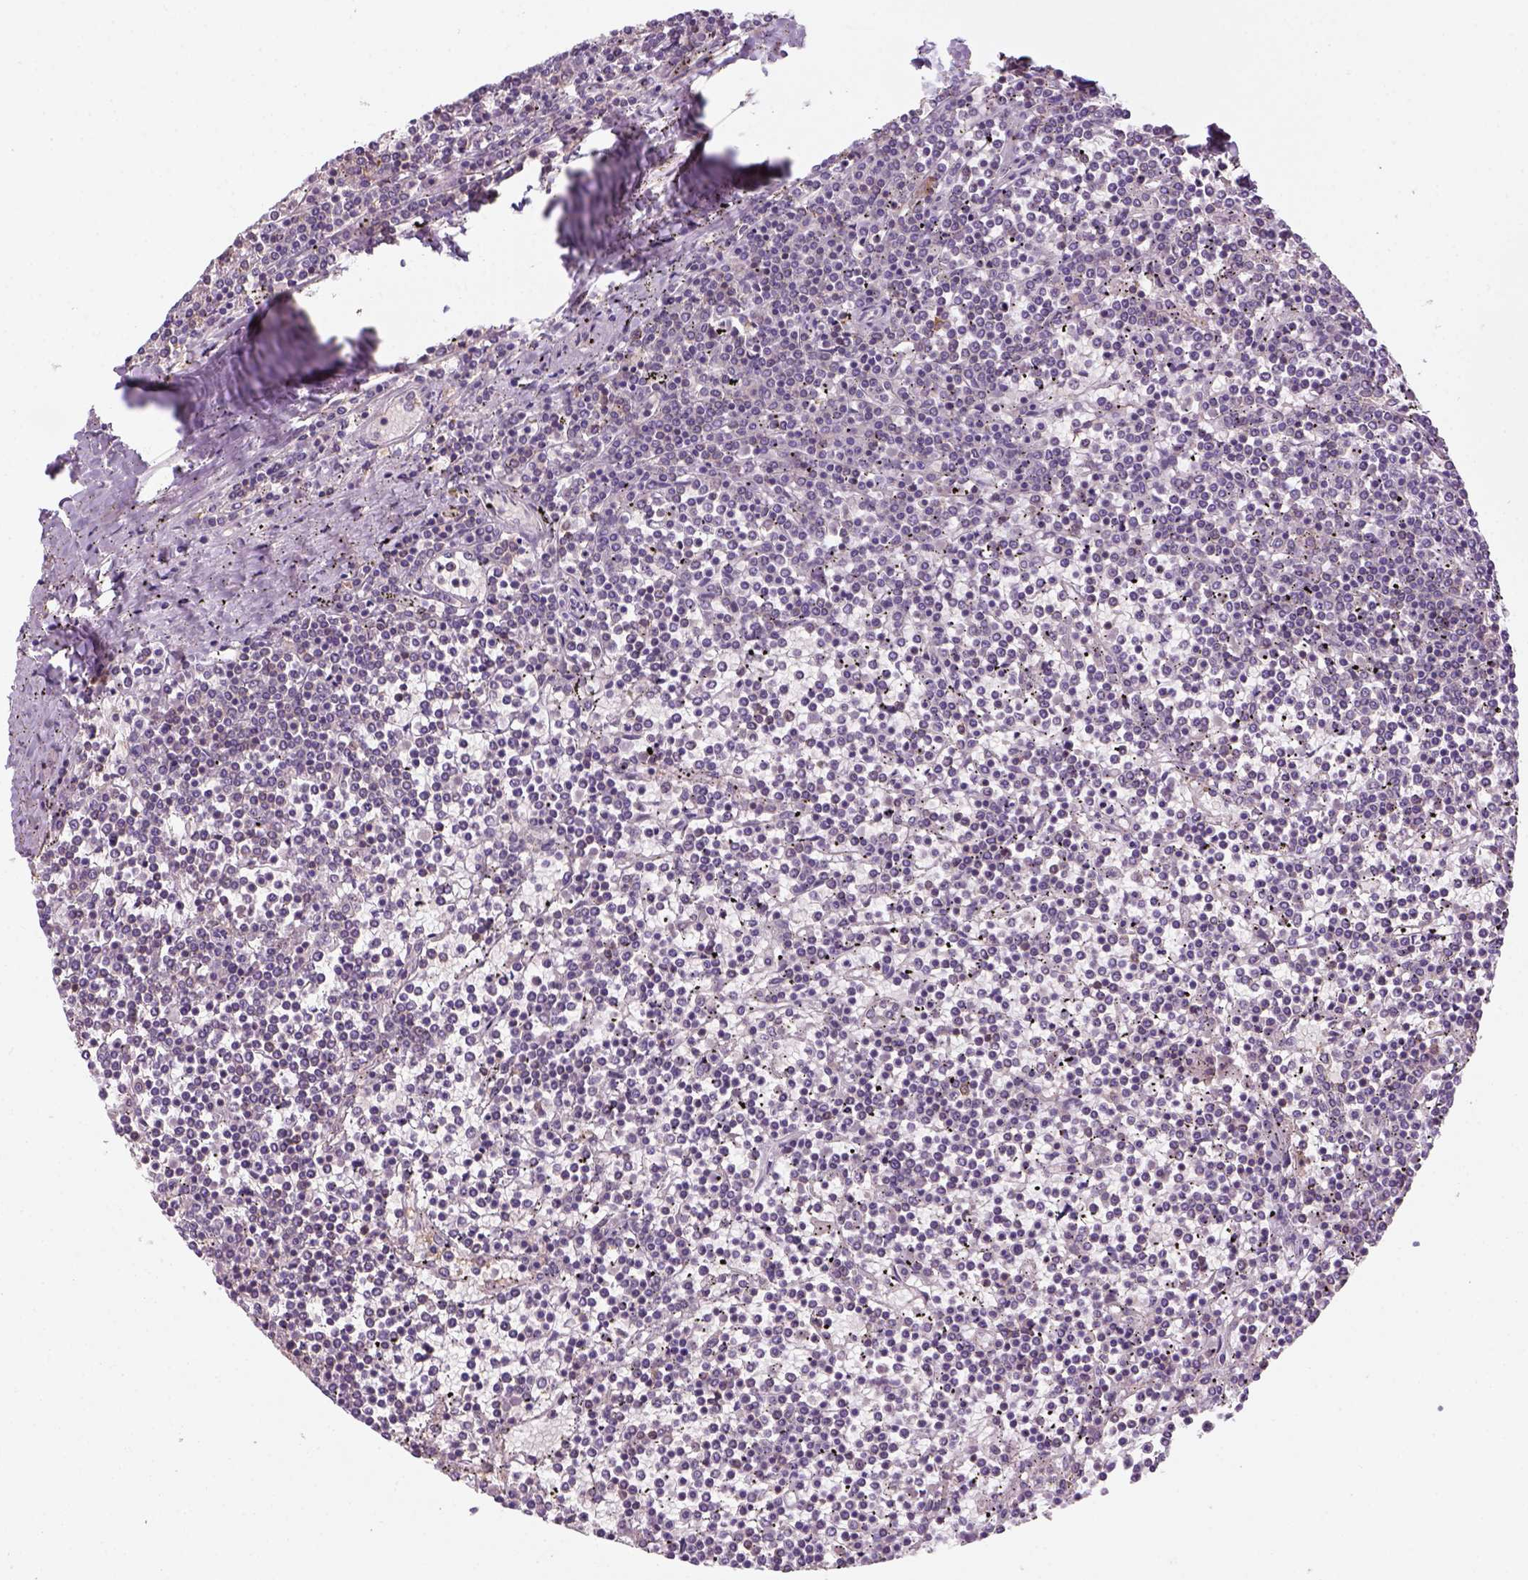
{"staining": {"intensity": "negative", "quantity": "none", "location": "none"}, "tissue": "lymphoma", "cell_type": "Tumor cells", "image_type": "cancer", "snomed": [{"axis": "morphology", "description": "Malignant lymphoma, non-Hodgkin's type, Low grade"}, {"axis": "topography", "description": "Spleen"}], "caption": "Protein analysis of low-grade malignant lymphoma, non-Hodgkin's type exhibits no significant staining in tumor cells.", "gene": "GOT1", "patient": {"sex": "female", "age": 19}}